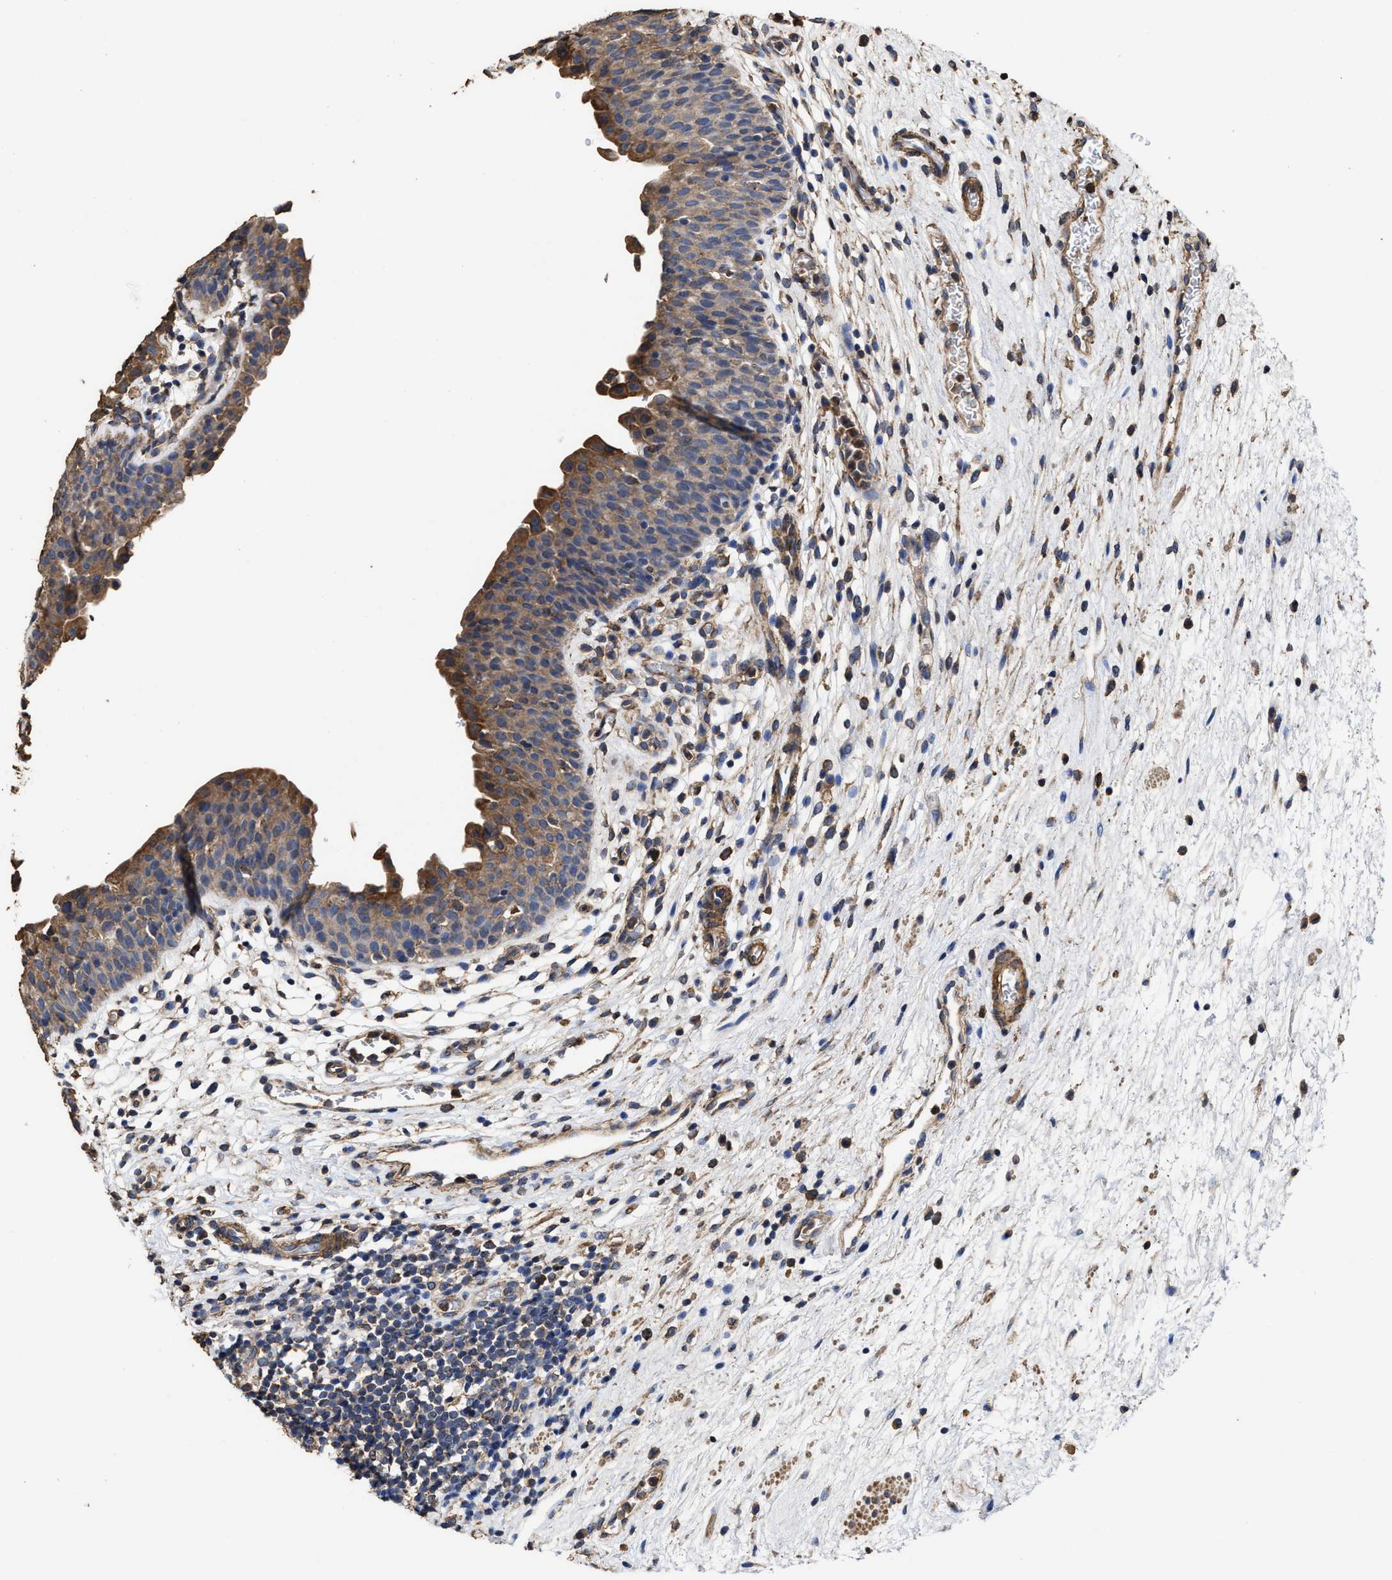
{"staining": {"intensity": "moderate", "quantity": ">75%", "location": "cytoplasmic/membranous"}, "tissue": "urinary bladder", "cell_type": "Urothelial cells", "image_type": "normal", "snomed": [{"axis": "morphology", "description": "Normal tissue, NOS"}, {"axis": "topography", "description": "Urinary bladder"}], "caption": "The histopathology image reveals staining of unremarkable urinary bladder, revealing moderate cytoplasmic/membranous protein expression (brown color) within urothelial cells.", "gene": "SFXN4", "patient": {"sex": "male", "age": 37}}